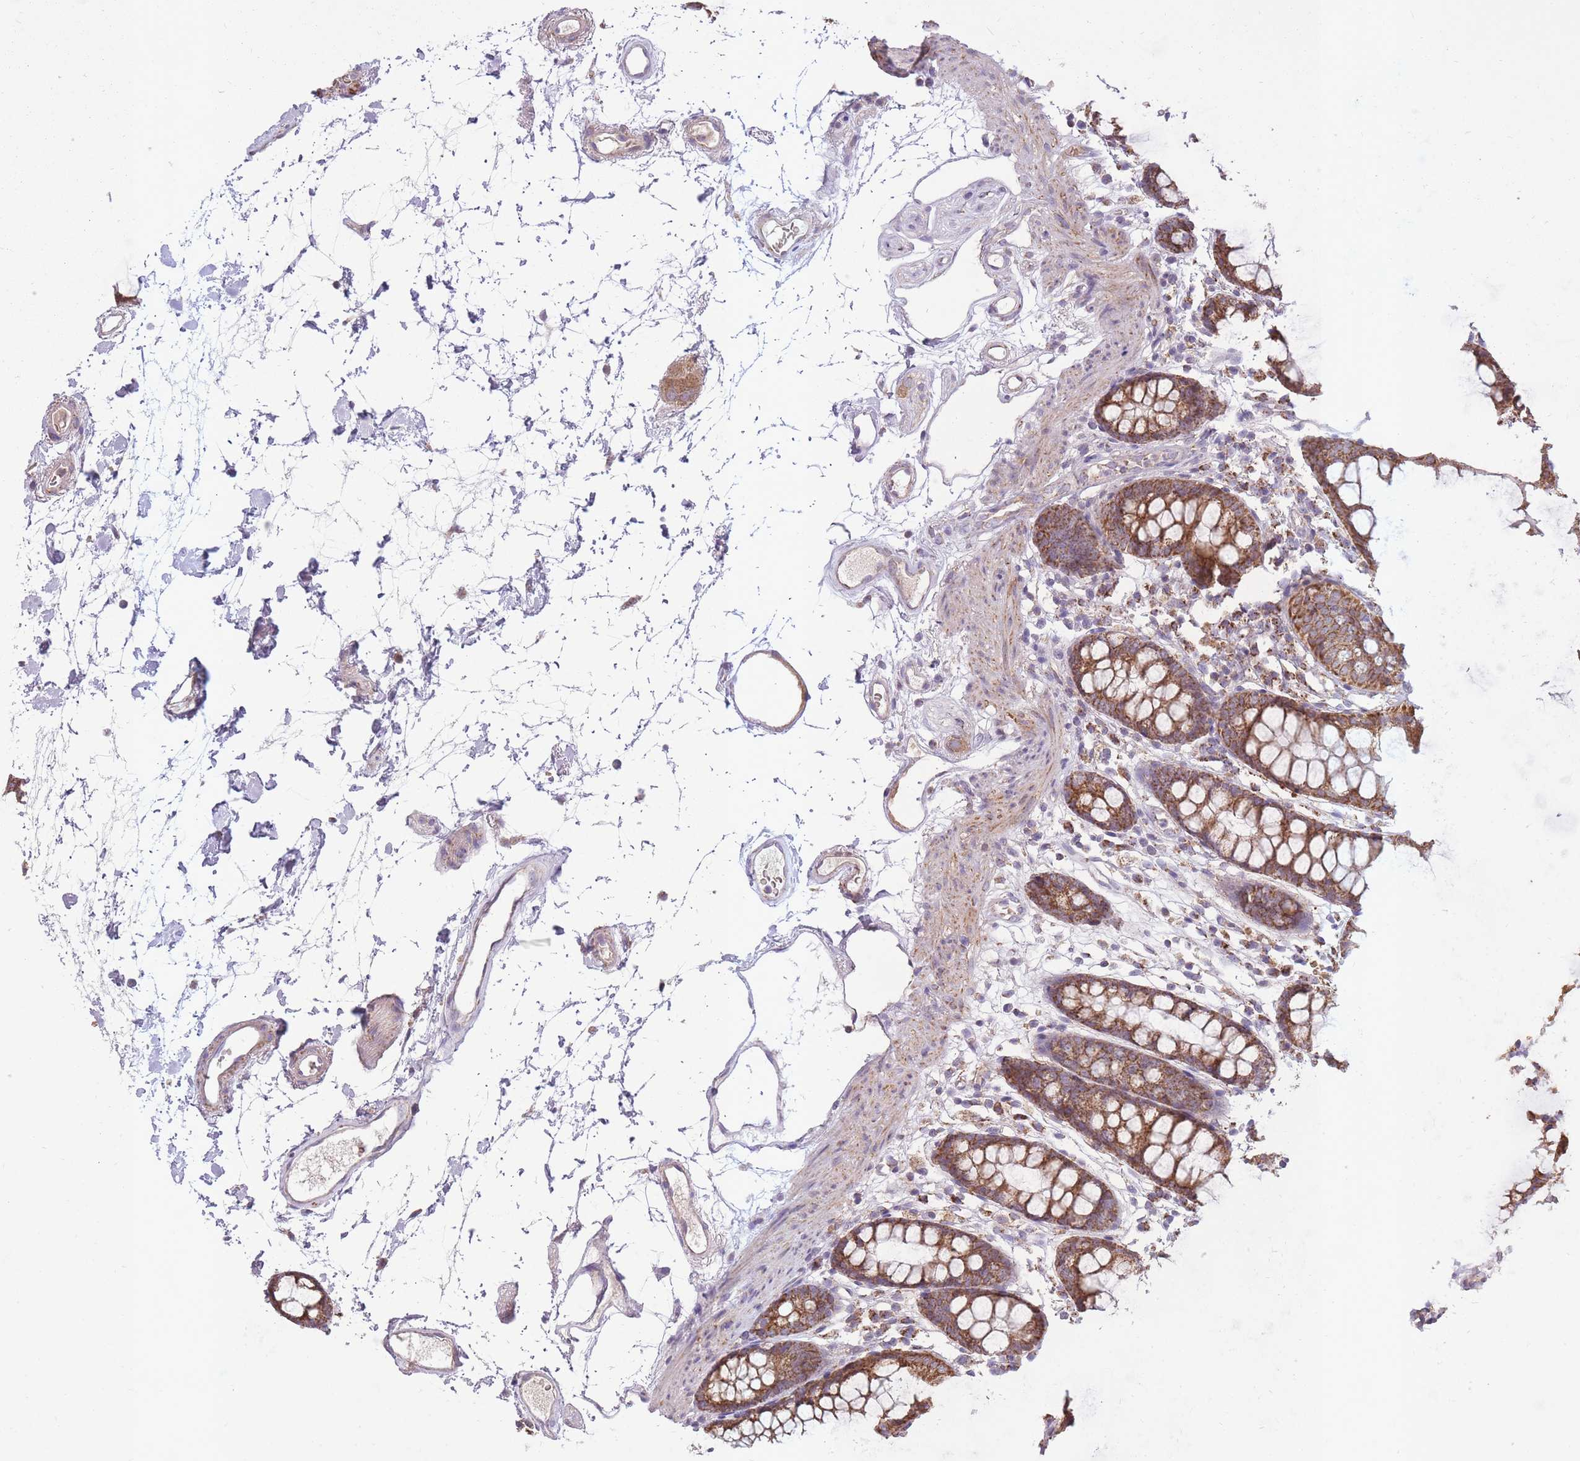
{"staining": {"intensity": "weak", "quantity": "25%-75%", "location": "cytoplasmic/membranous"}, "tissue": "colon", "cell_type": "Endothelial cells", "image_type": "normal", "snomed": [{"axis": "morphology", "description": "Normal tissue, NOS"}, {"axis": "topography", "description": "Colon"}], "caption": "The immunohistochemical stain labels weak cytoplasmic/membranous staining in endothelial cells of unremarkable colon. The protein is shown in brown color, while the nuclei are stained blue.", "gene": "LIN7C", "patient": {"sex": "female", "age": 84}}